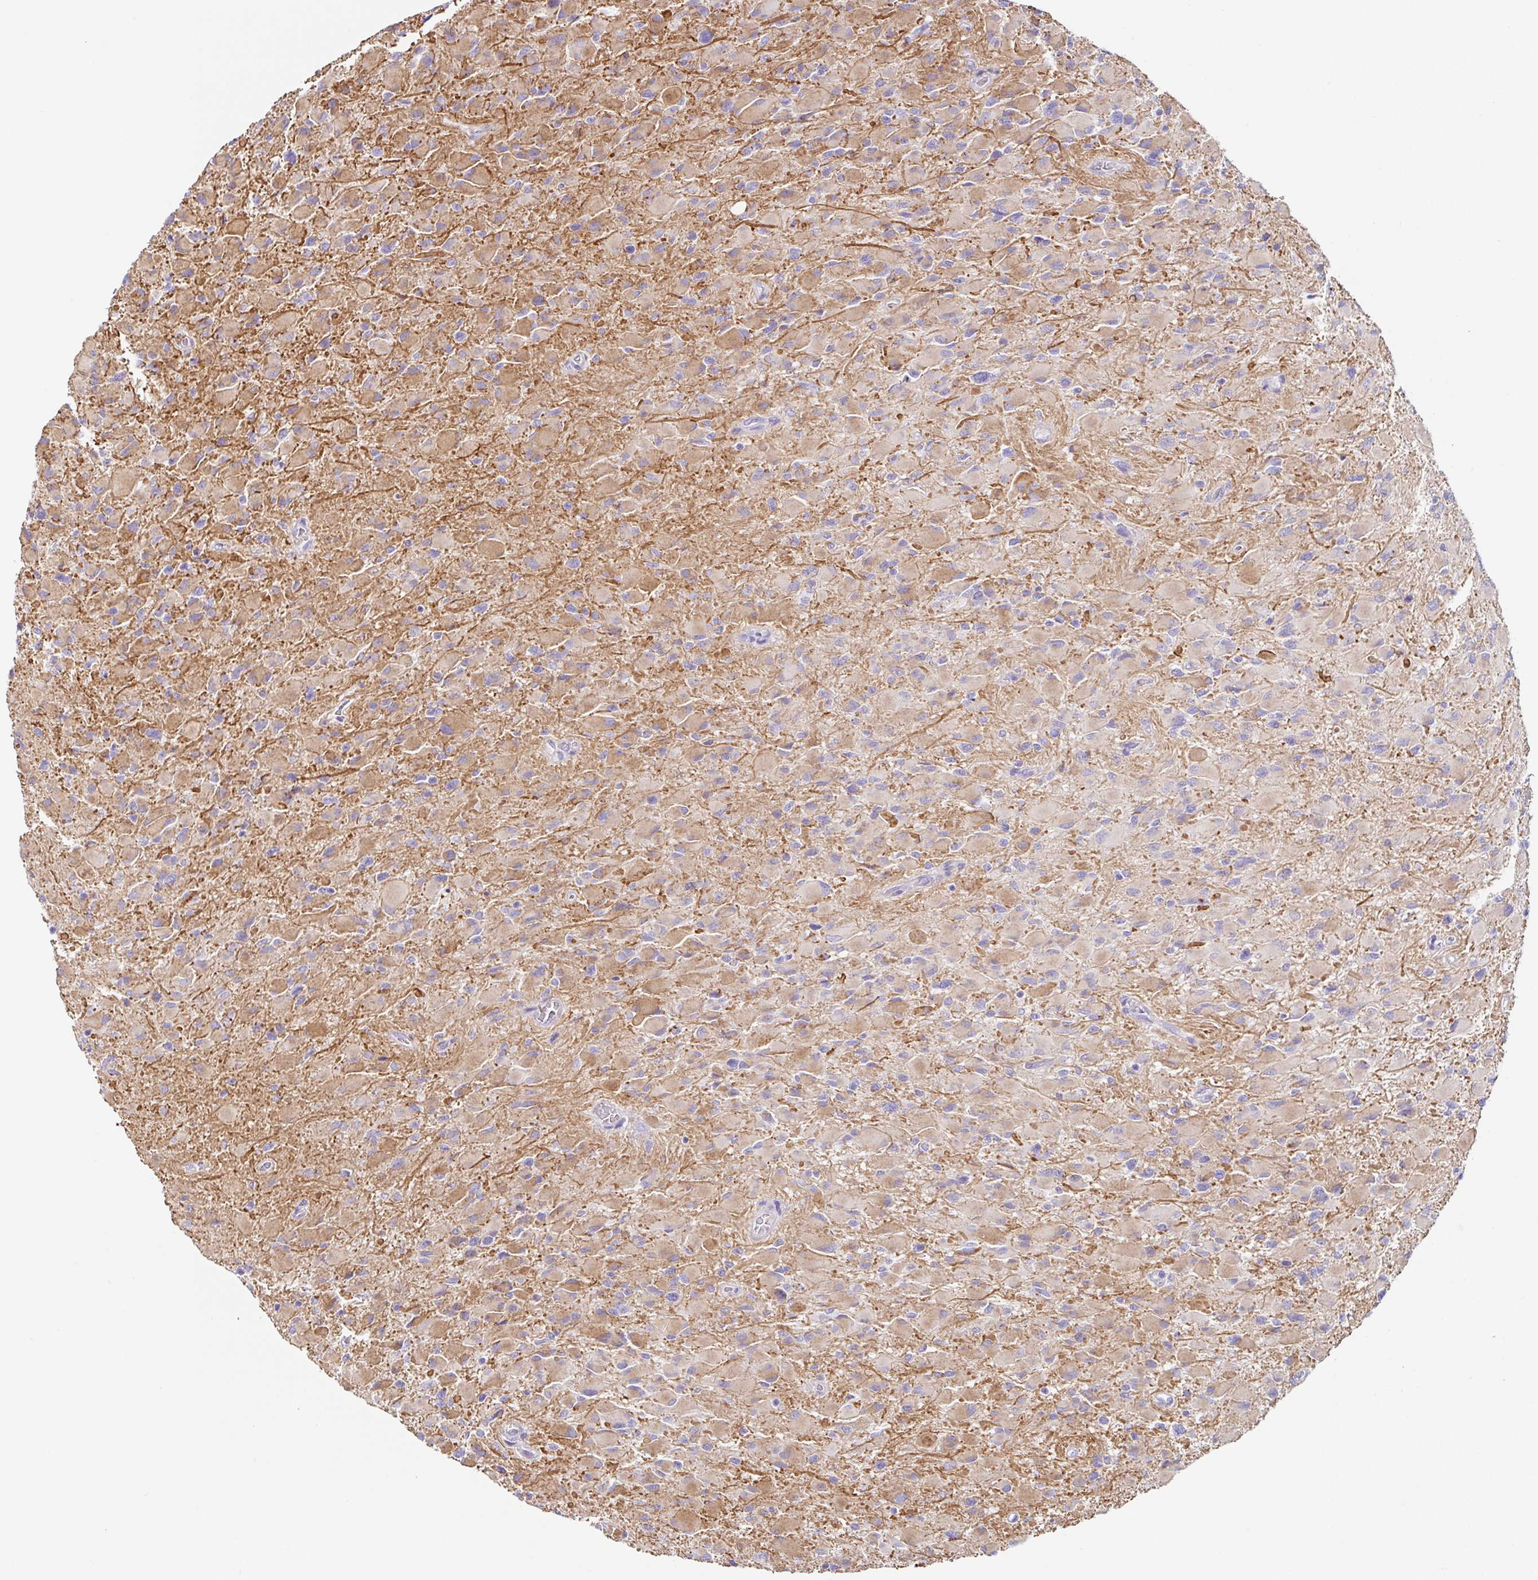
{"staining": {"intensity": "weak", "quantity": "<25%", "location": "cytoplasmic/membranous"}, "tissue": "glioma", "cell_type": "Tumor cells", "image_type": "cancer", "snomed": [{"axis": "morphology", "description": "Glioma, malignant, High grade"}, {"axis": "topography", "description": "Cerebral cortex"}], "caption": "An immunohistochemistry (IHC) photomicrograph of high-grade glioma (malignant) is shown. There is no staining in tumor cells of high-grade glioma (malignant).", "gene": "DKK4", "patient": {"sex": "female", "age": 36}}